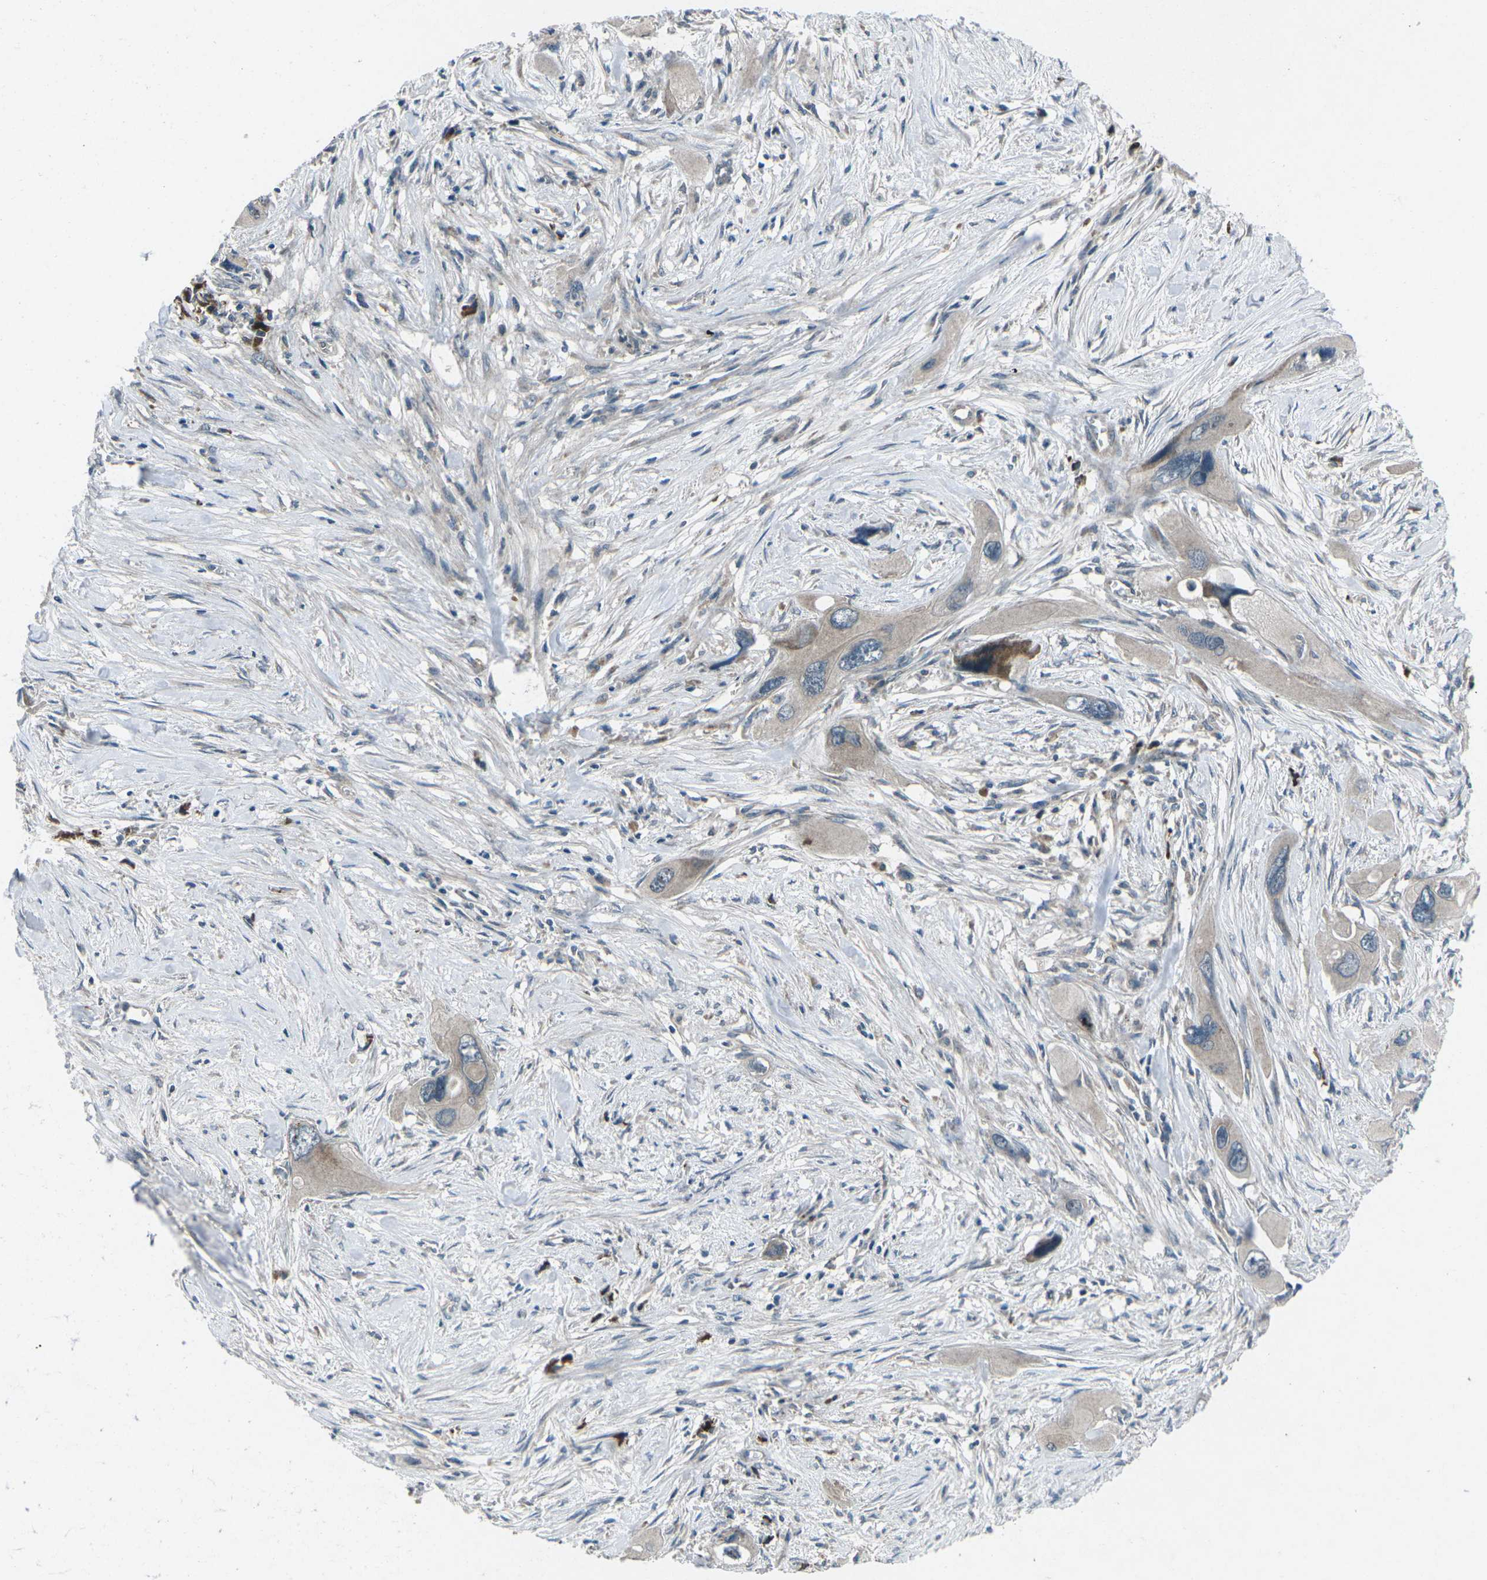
{"staining": {"intensity": "weak", "quantity": ">75%", "location": "cytoplasmic/membranous"}, "tissue": "pancreatic cancer", "cell_type": "Tumor cells", "image_type": "cancer", "snomed": [{"axis": "morphology", "description": "Adenocarcinoma, NOS"}, {"axis": "topography", "description": "Pancreas"}], "caption": "A brown stain highlights weak cytoplasmic/membranous staining of a protein in pancreatic adenocarcinoma tumor cells.", "gene": "CDK16", "patient": {"sex": "male", "age": 73}}